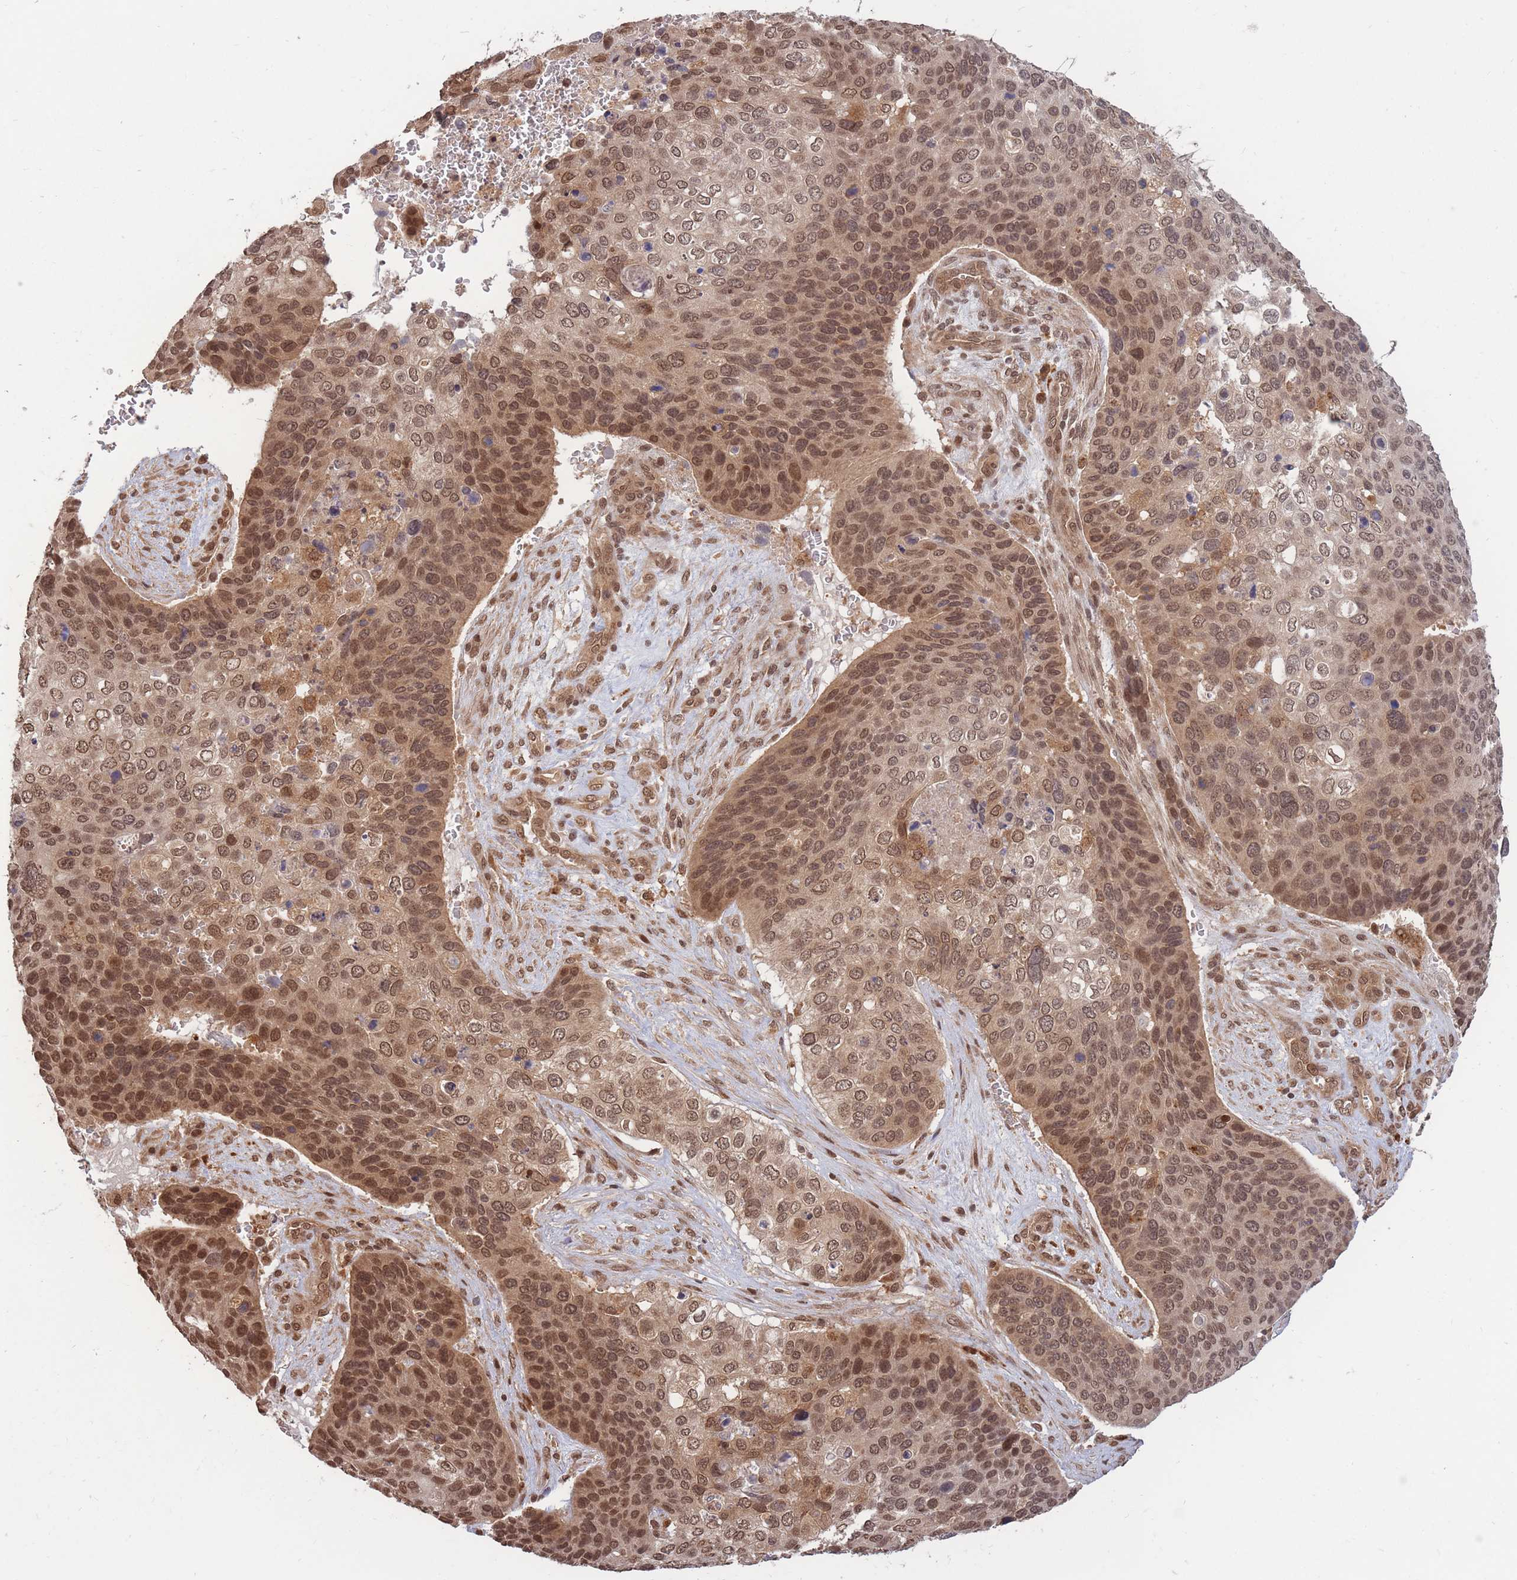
{"staining": {"intensity": "moderate", "quantity": ">75%", "location": "cytoplasmic/membranous,nuclear"}, "tissue": "skin cancer", "cell_type": "Tumor cells", "image_type": "cancer", "snomed": [{"axis": "morphology", "description": "Basal cell carcinoma"}, {"axis": "topography", "description": "Skin"}], "caption": "High-power microscopy captured an immunohistochemistry (IHC) image of skin cancer, revealing moderate cytoplasmic/membranous and nuclear positivity in about >75% of tumor cells.", "gene": "SRA1", "patient": {"sex": "female", "age": 74}}